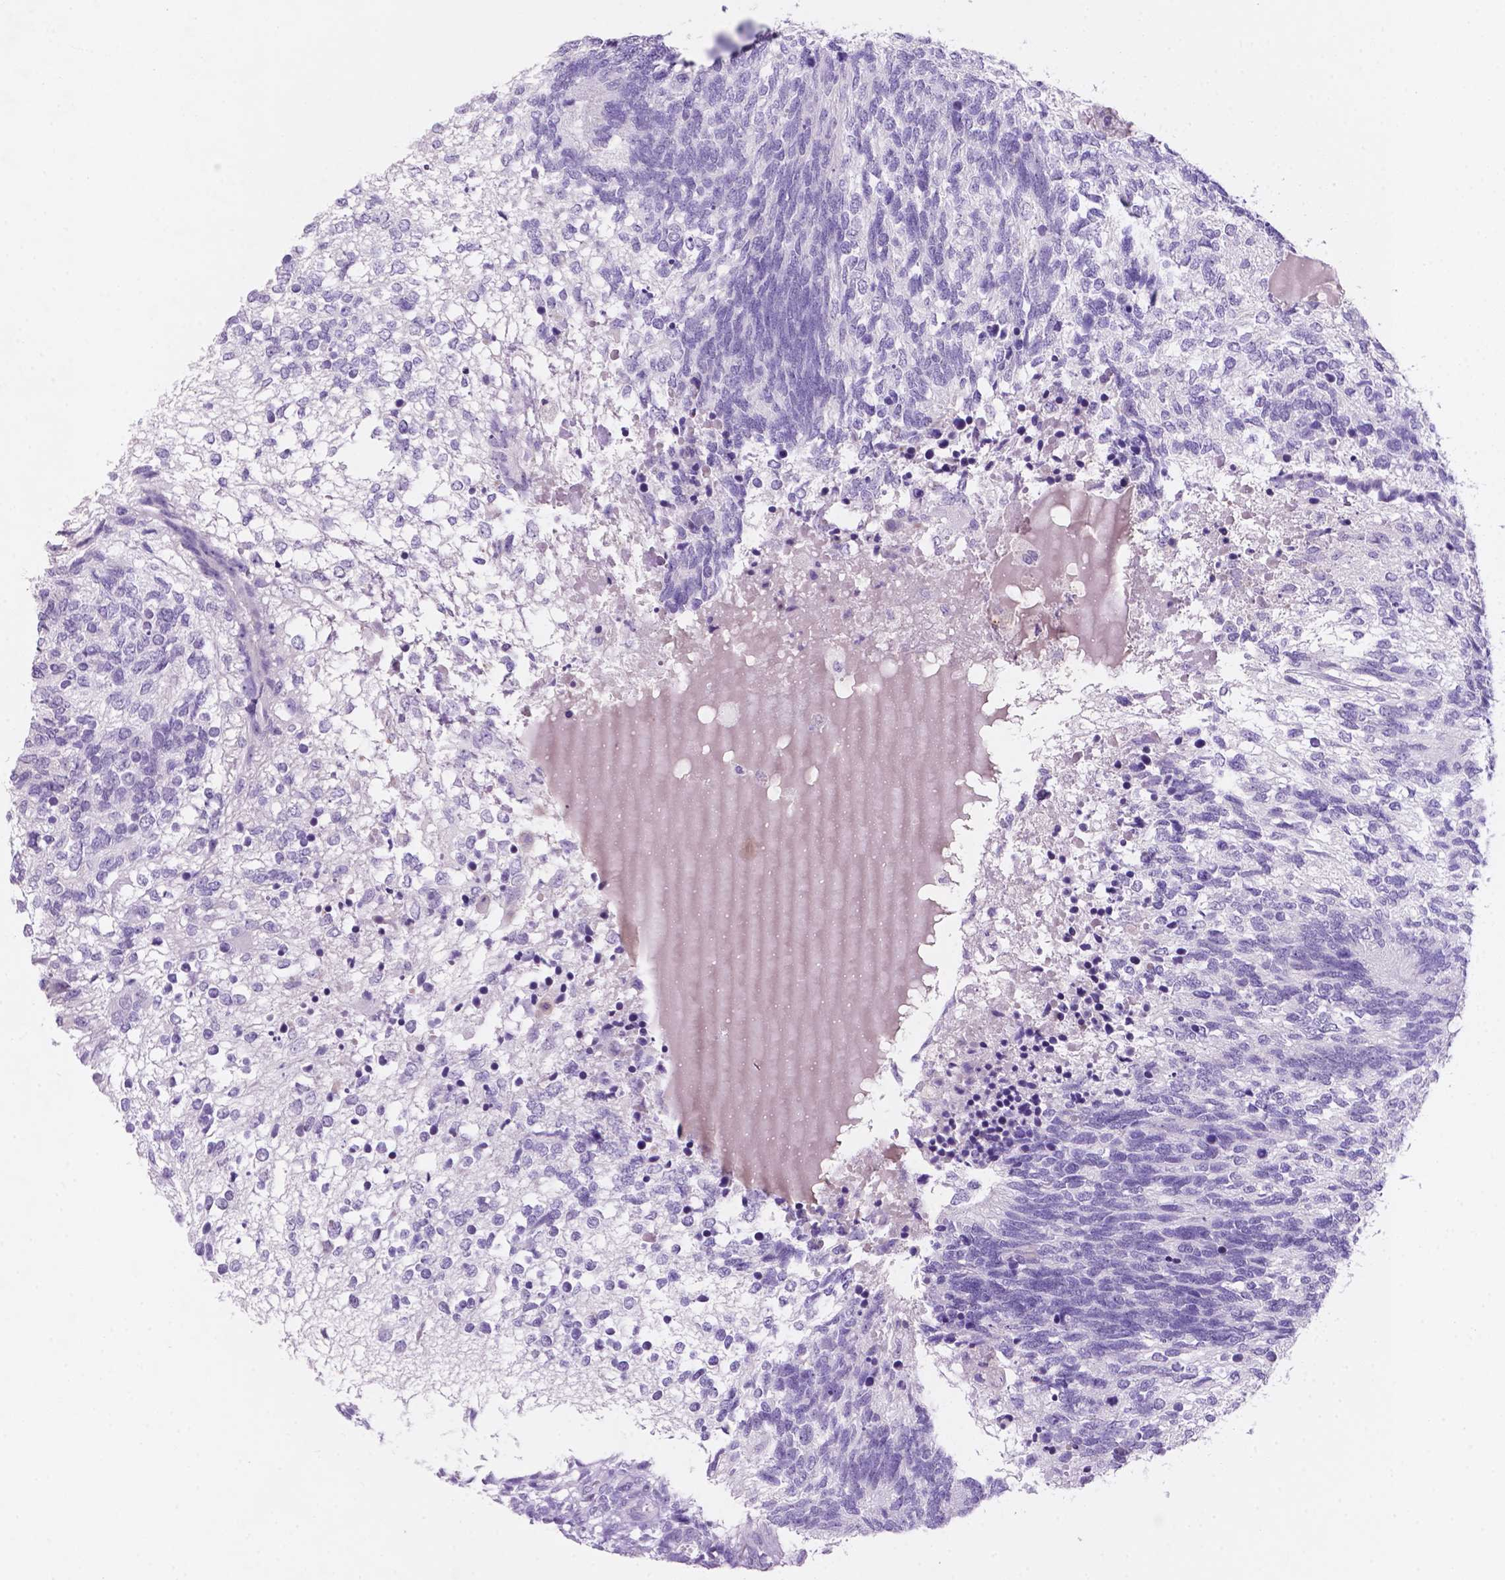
{"staining": {"intensity": "negative", "quantity": "none", "location": "none"}, "tissue": "testis cancer", "cell_type": "Tumor cells", "image_type": "cancer", "snomed": [{"axis": "morphology", "description": "Seminoma, NOS"}, {"axis": "morphology", "description": "Carcinoma, Embryonal, NOS"}, {"axis": "topography", "description": "Testis"}], "caption": "This is a image of immunohistochemistry (IHC) staining of testis cancer (seminoma), which shows no expression in tumor cells.", "gene": "EBLN2", "patient": {"sex": "male", "age": 41}}